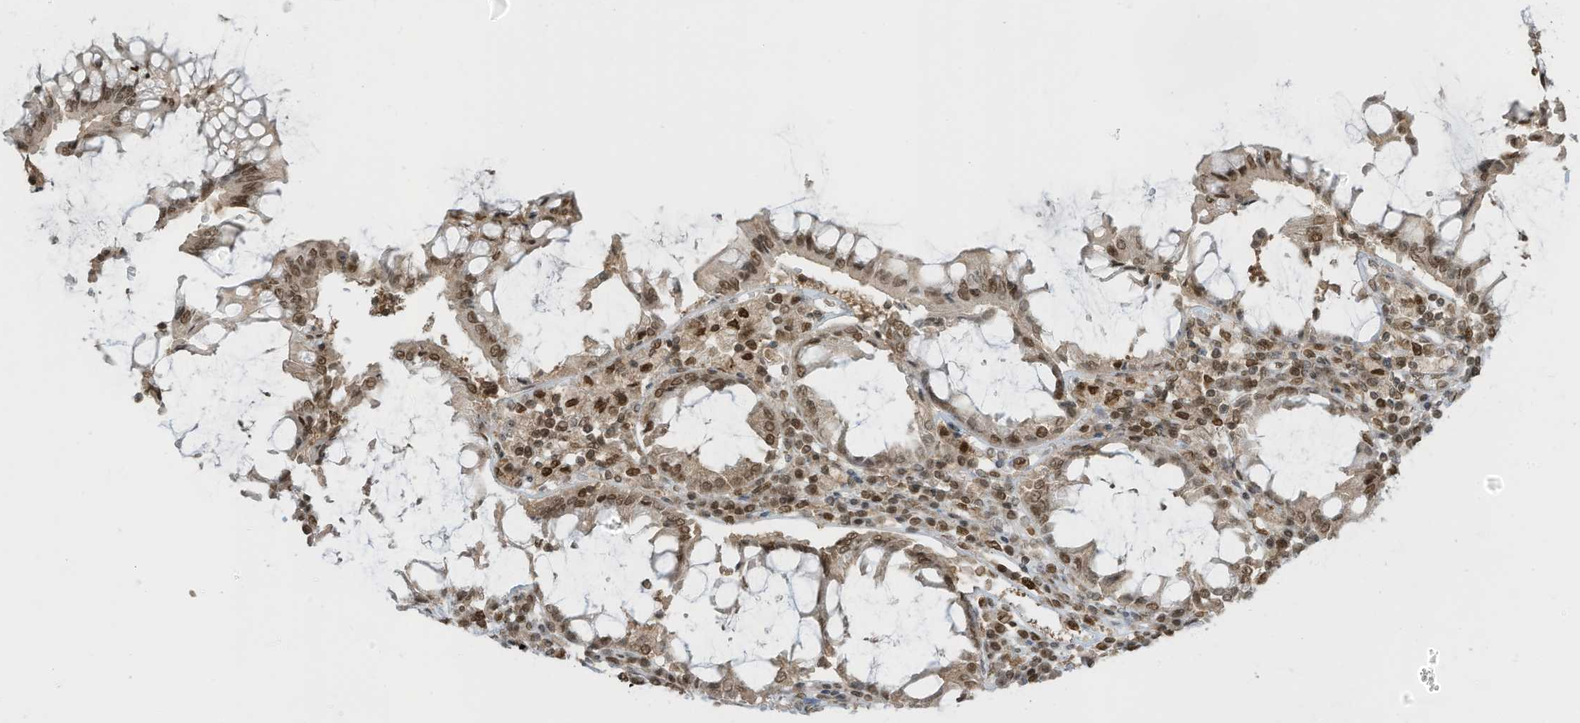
{"staining": {"intensity": "moderate", "quantity": ">75%", "location": "nuclear"}, "tissue": "colorectal cancer", "cell_type": "Tumor cells", "image_type": "cancer", "snomed": [{"axis": "morphology", "description": "Adenocarcinoma, NOS"}, {"axis": "topography", "description": "Rectum"}], "caption": "Colorectal cancer stained for a protein displays moderate nuclear positivity in tumor cells.", "gene": "KPNB1", "patient": {"sex": "male", "age": 84}}